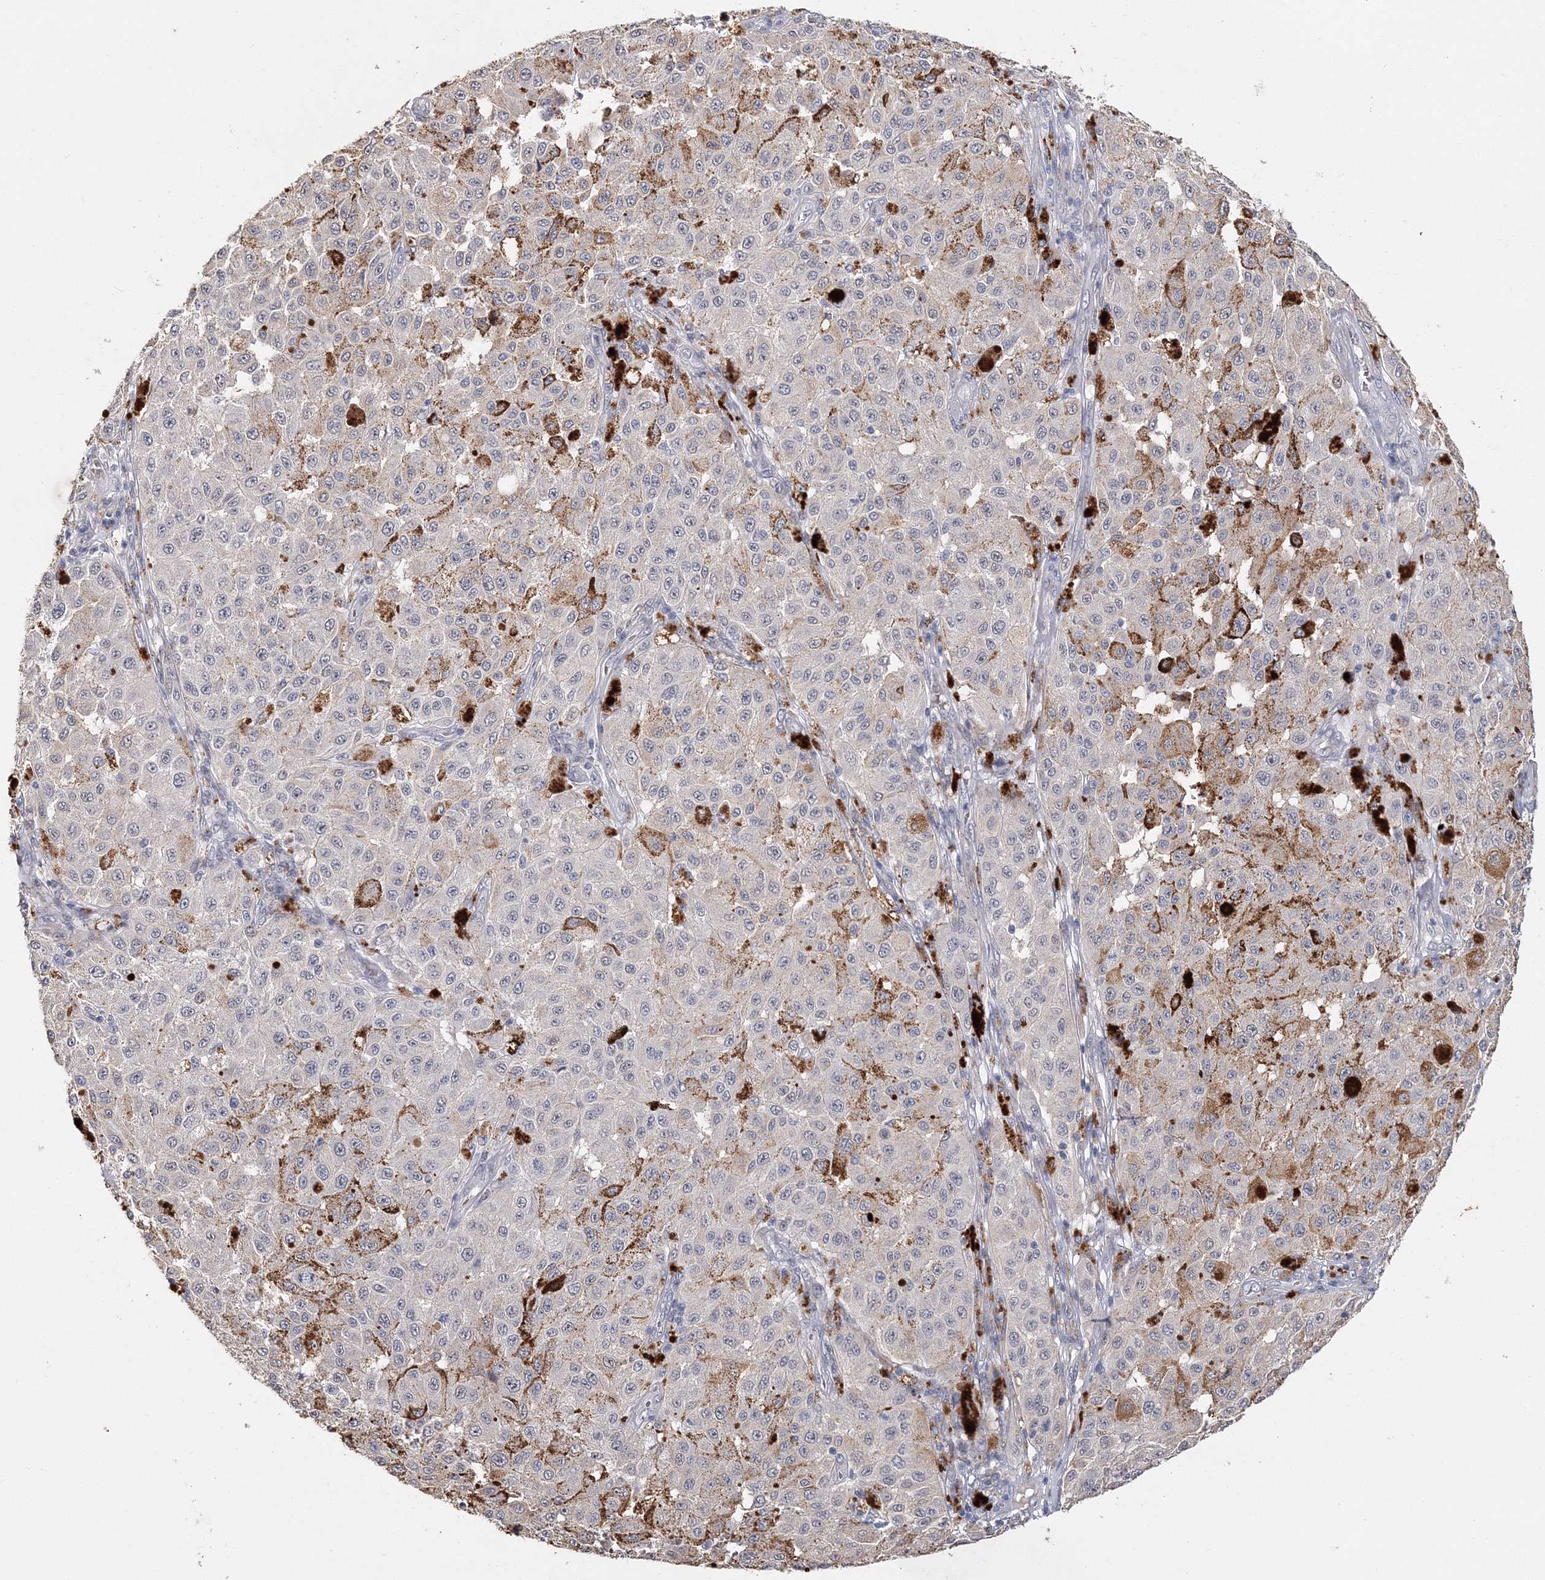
{"staining": {"intensity": "moderate", "quantity": "<25%", "location": "cytoplasmic/membranous"}, "tissue": "melanoma", "cell_type": "Tumor cells", "image_type": "cancer", "snomed": [{"axis": "morphology", "description": "Malignant melanoma, NOS"}, {"axis": "topography", "description": "Skin"}], "caption": "A brown stain labels moderate cytoplasmic/membranous staining of a protein in human malignant melanoma tumor cells.", "gene": "GJB5", "patient": {"sex": "female", "age": 64}}